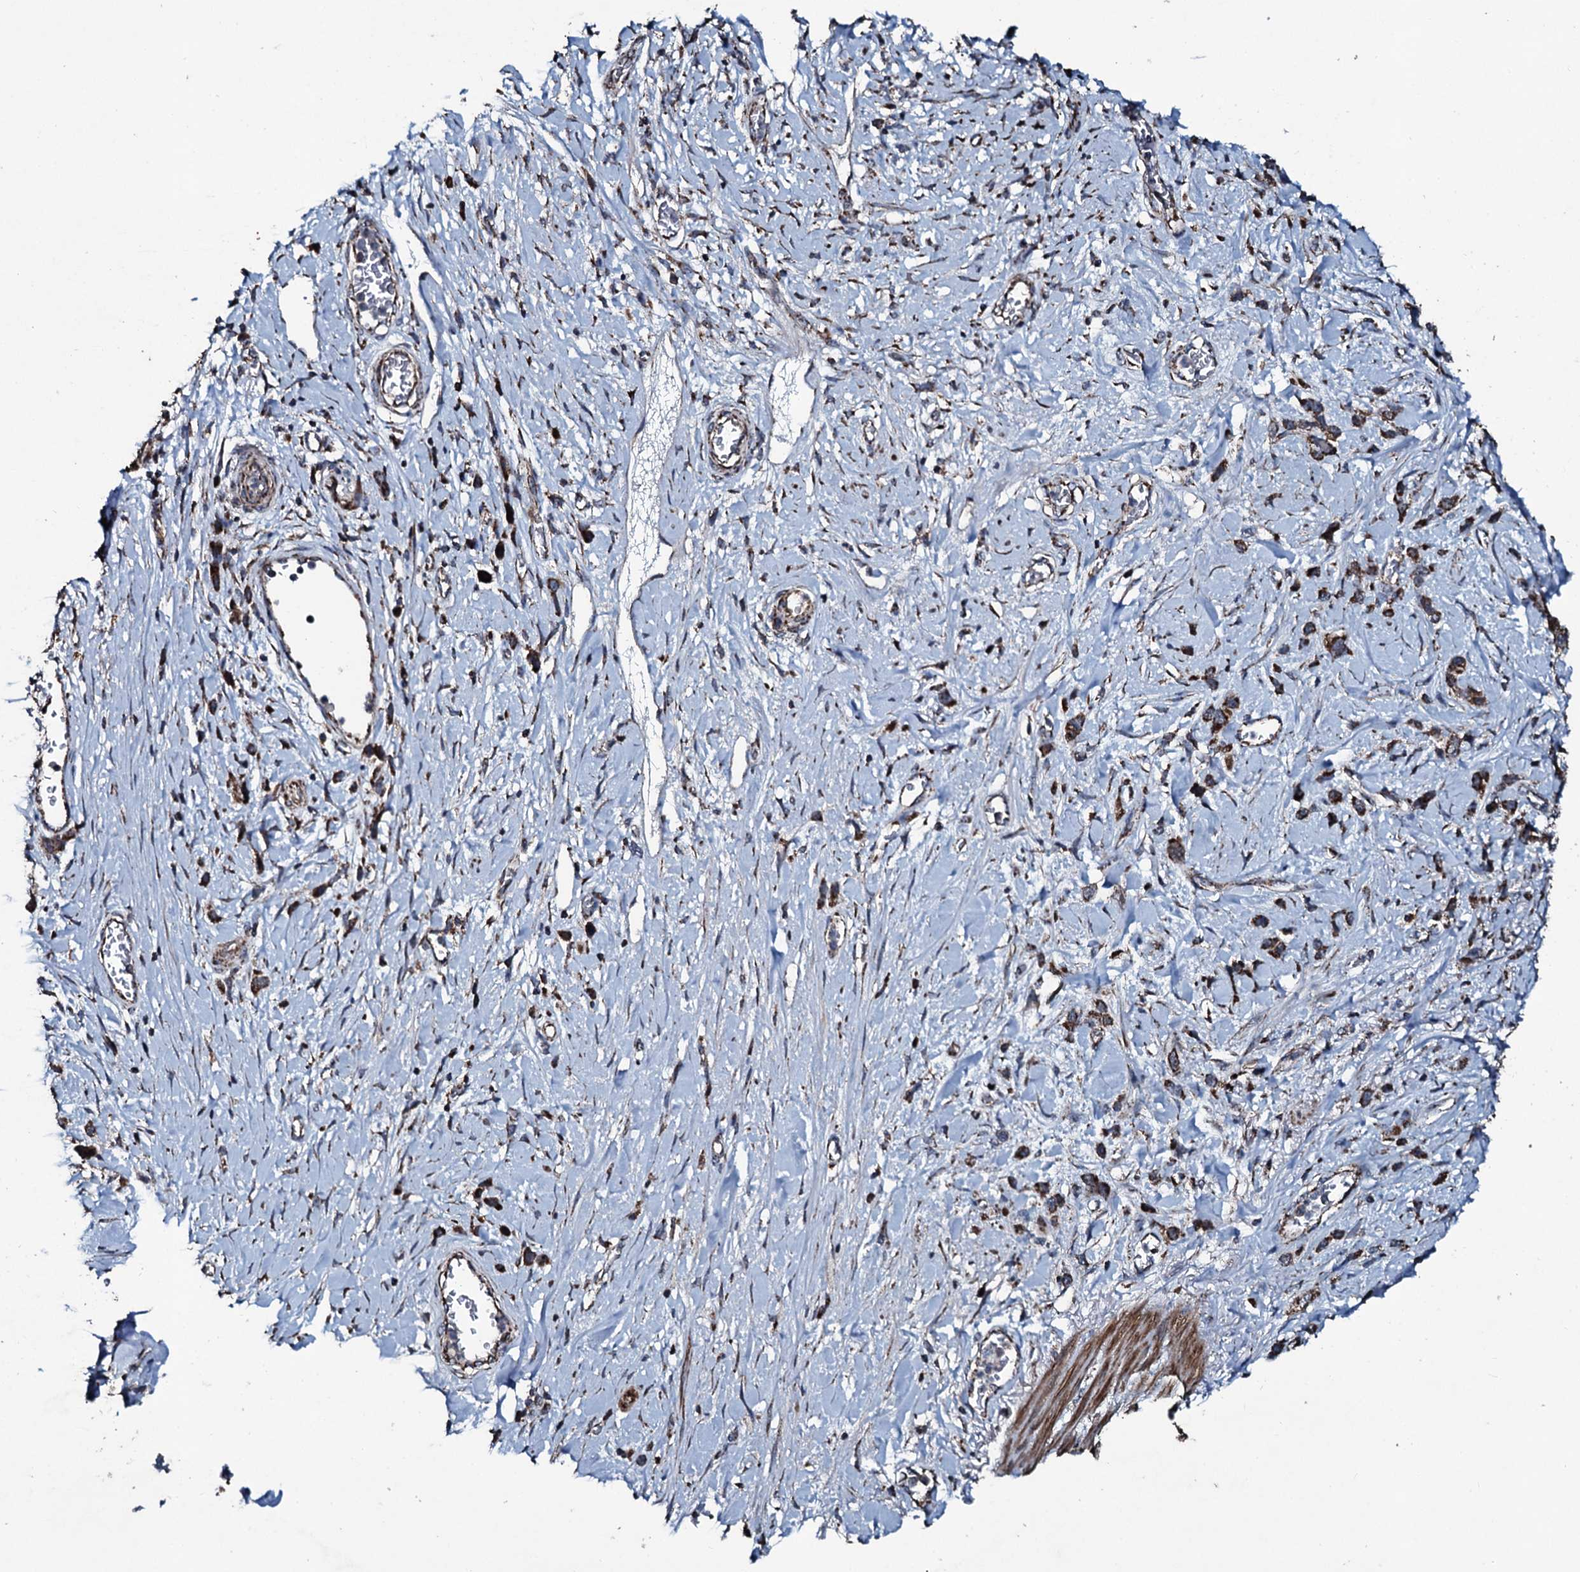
{"staining": {"intensity": "strong", "quantity": ">75%", "location": "cytoplasmic/membranous"}, "tissue": "stomach cancer", "cell_type": "Tumor cells", "image_type": "cancer", "snomed": [{"axis": "morphology", "description": "Adenocarcinoma, NOS"}, {"axis": "morphology", "description": "Adenocarcinoma, High grade"}, {"axis": "topography", "description": "Stomach, upper"}, {"axis": "topography", "description": "Stomach, lower"}], "caption": "Human stomach high-grade adenocarcinoma stained with a brown dye demonstrates strong cytoplasmic/membranous positive staining in about >75% of tumor cells.", "gene": "DYNC2I2", "patient": {"sex": "female", "age": 65}}